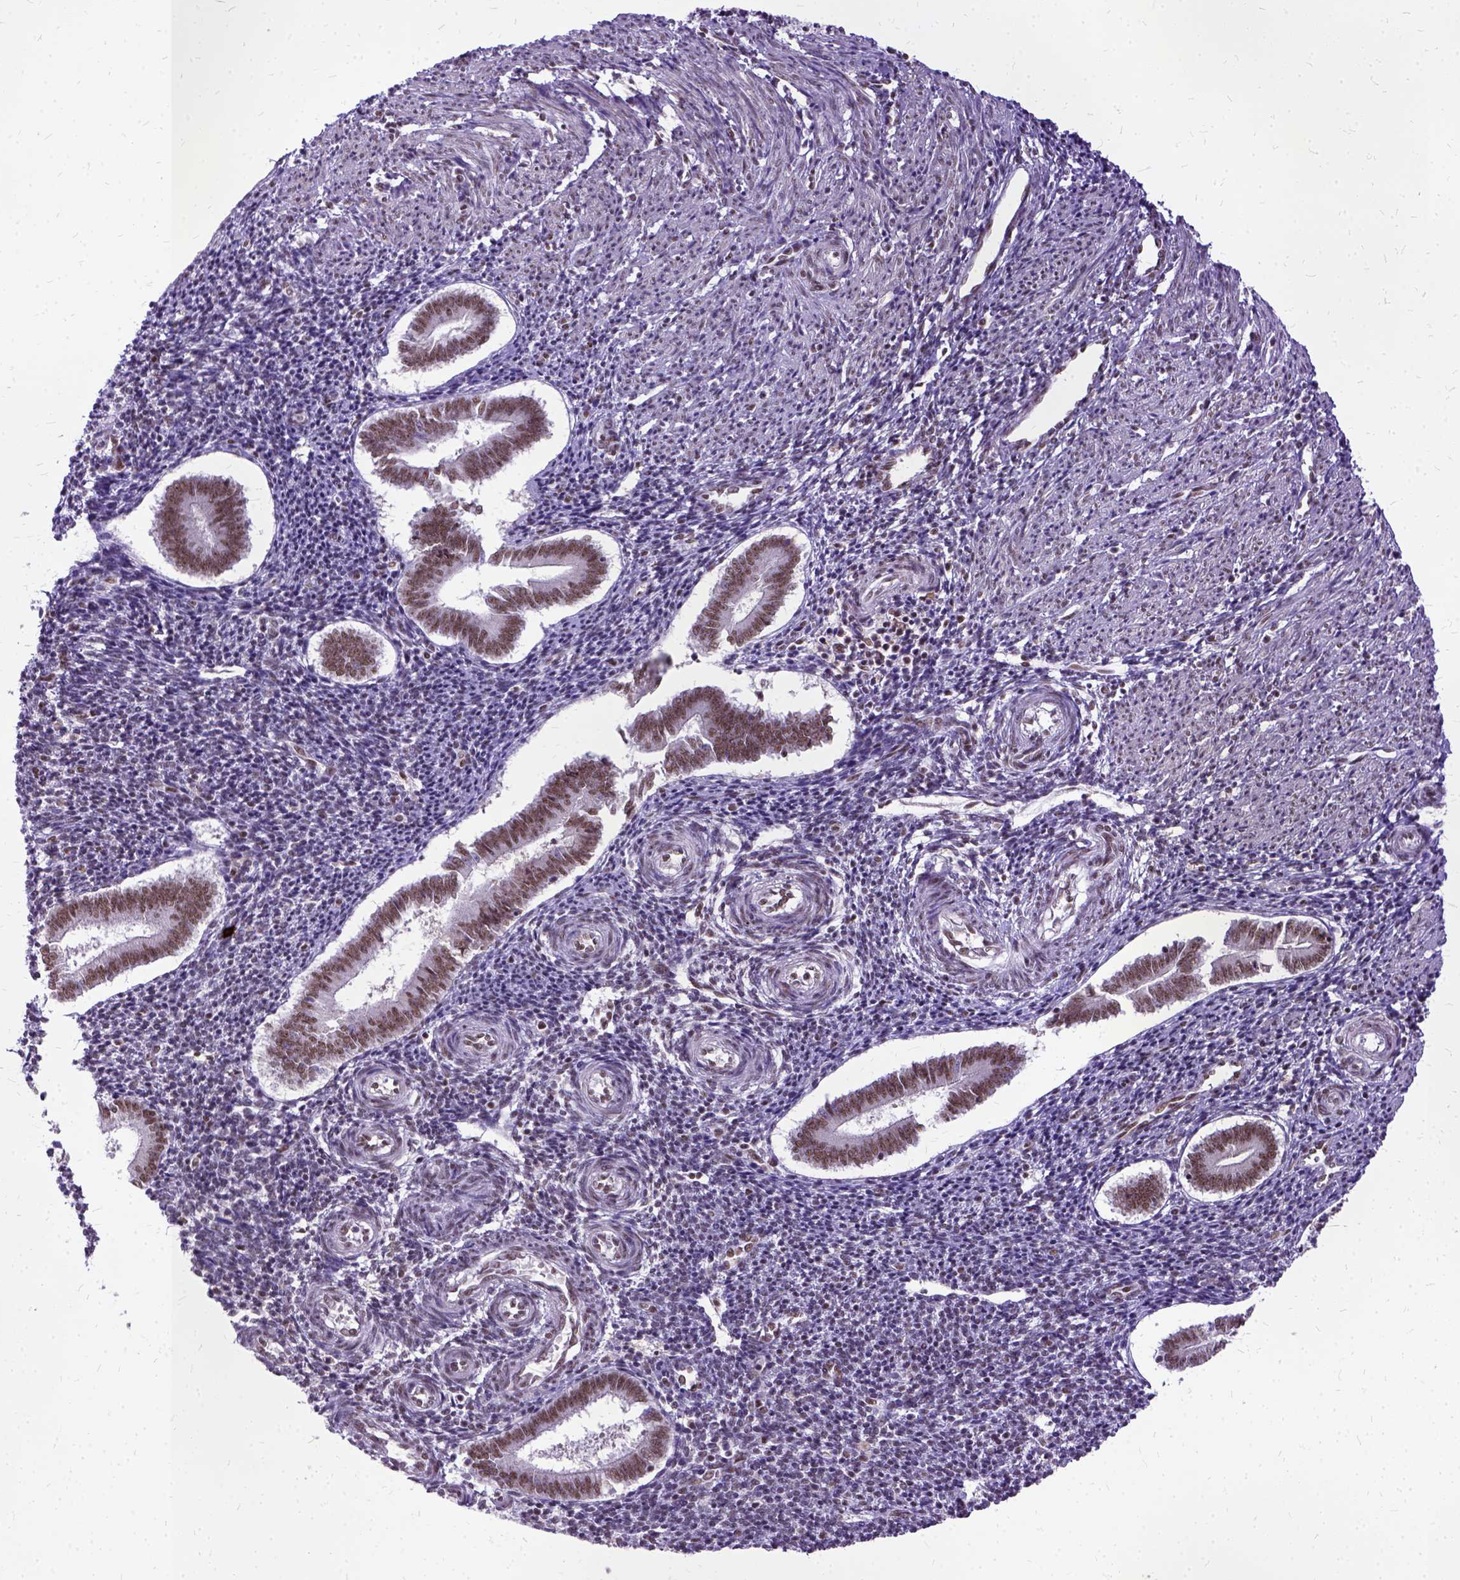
{"staining": {"intensity": "moderate", "quantity": "25%-75%", "location": "nuclear"}, "tissue": "endometrium", "cell_type": "Cells in endometrial stroma", "image_type": "normal", "snomed": [{"axis": "morphology", "description": "Normal tissue, NOS"}, {"axis": "topography", "description": "Endometrium"}], "caption": "A brown stain labels moderate nuclear expression of a protein in cells in endometrial stroma of normal endometrium. Using DAB (brown) and hematoxylin (blue) stains, captured at high magnification using brightfield microscopy.", "gene": "SETD1A", "patient": {"sex": "female", "age": 25}}